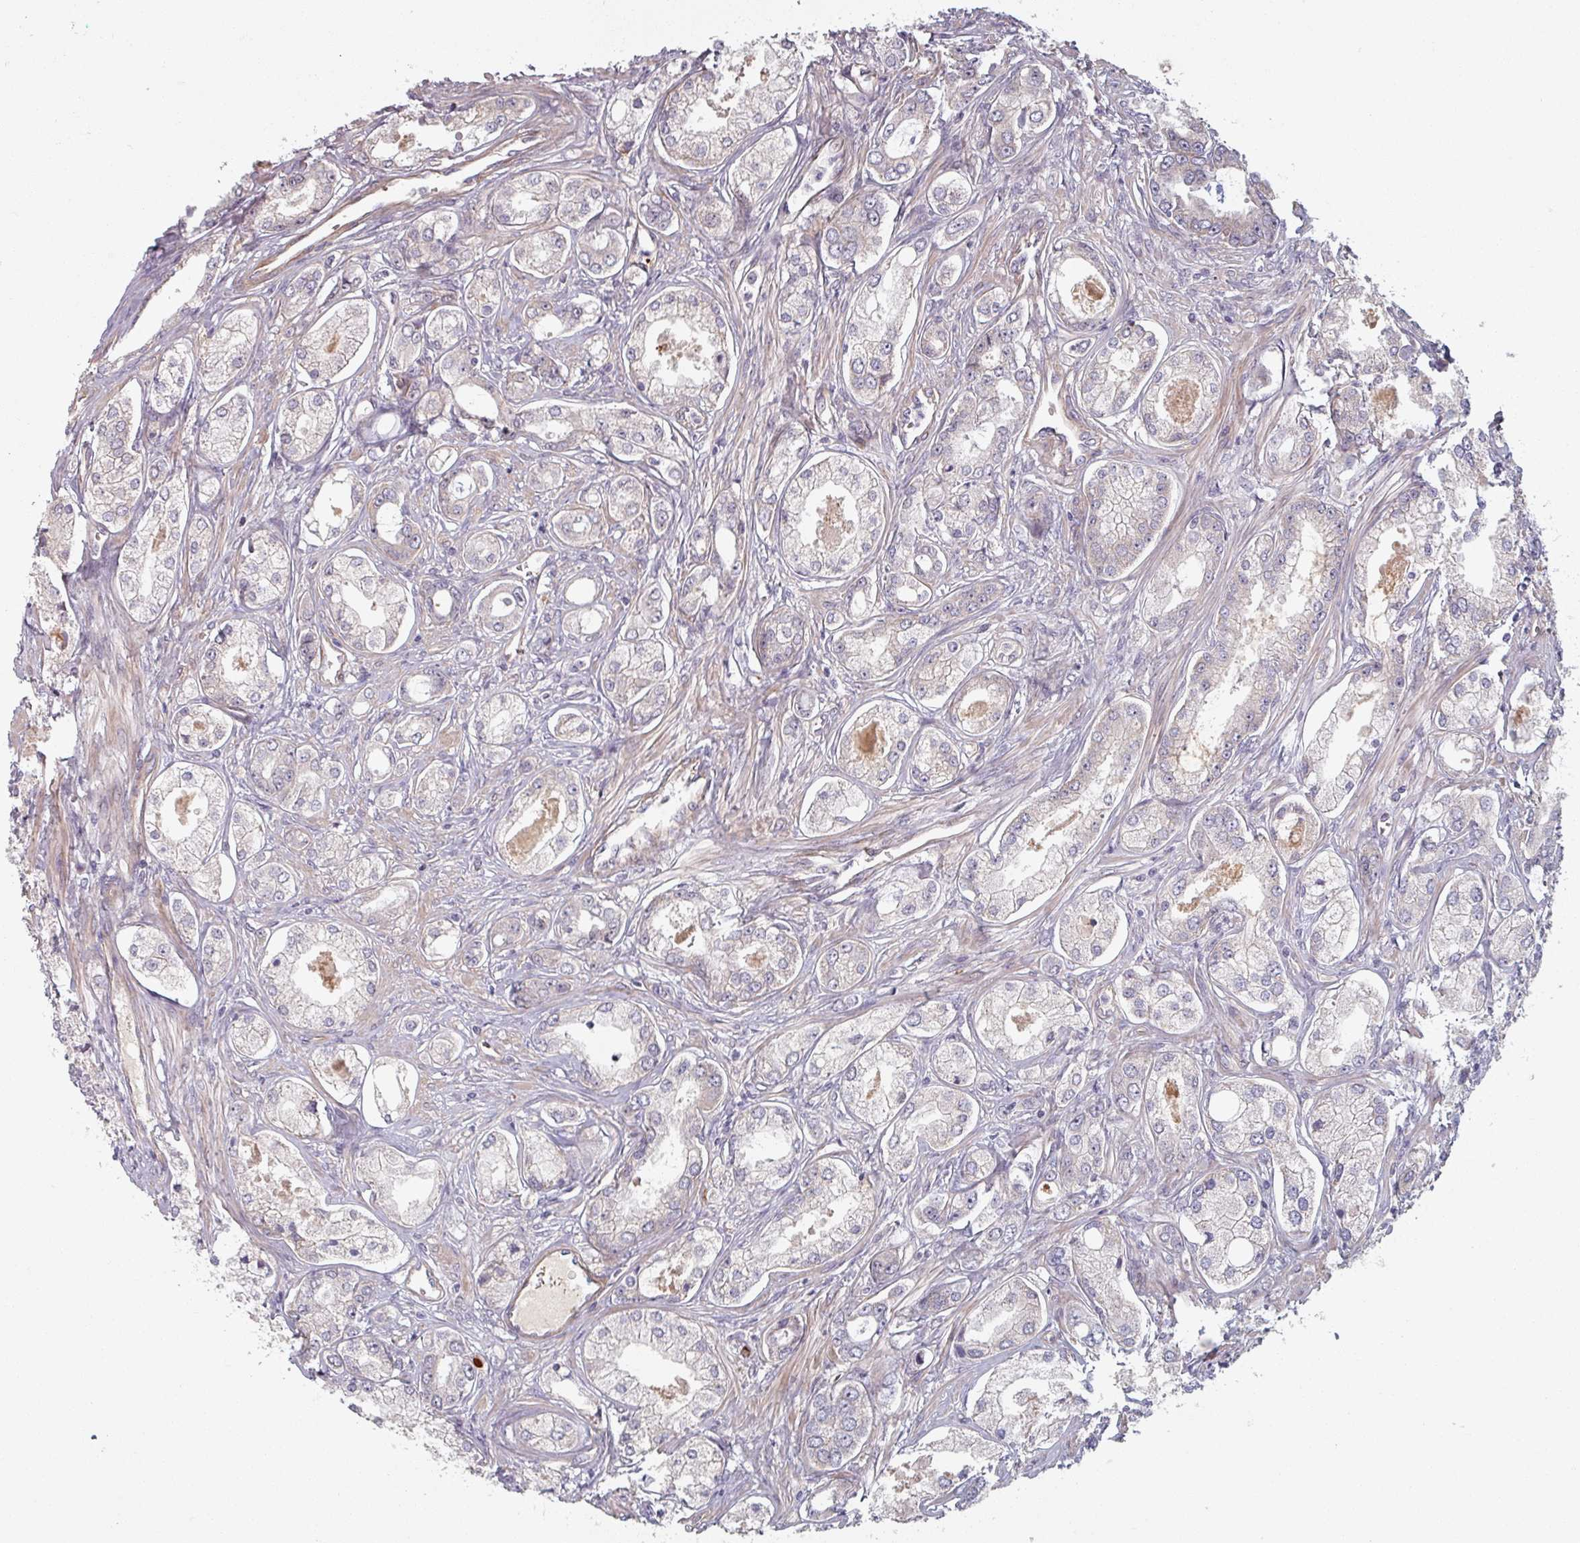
{"staining": {"intensity": "negative", "quantity": "none", "location": "none"}, "tissue": "prostate cancer", "cell_type": "Tumor cells", "image_type": "cancer", "snomed": [{"axis": "morphology", "description": "Adenocarcinoma, Low grade"}, {"axis": "topography", "description": "Prostate"}], "caption": "Immunohistochemistry (IHC) of human prostate cancer (adenocarcinoma (low-grade)) displays no expression in tumor cells. (DAB immunohistochemistry (IHC) visualized using brightfield microscopy, high magnification).", "gene": "C4BPB", "patient": {"sex": "male", "age": 68}}